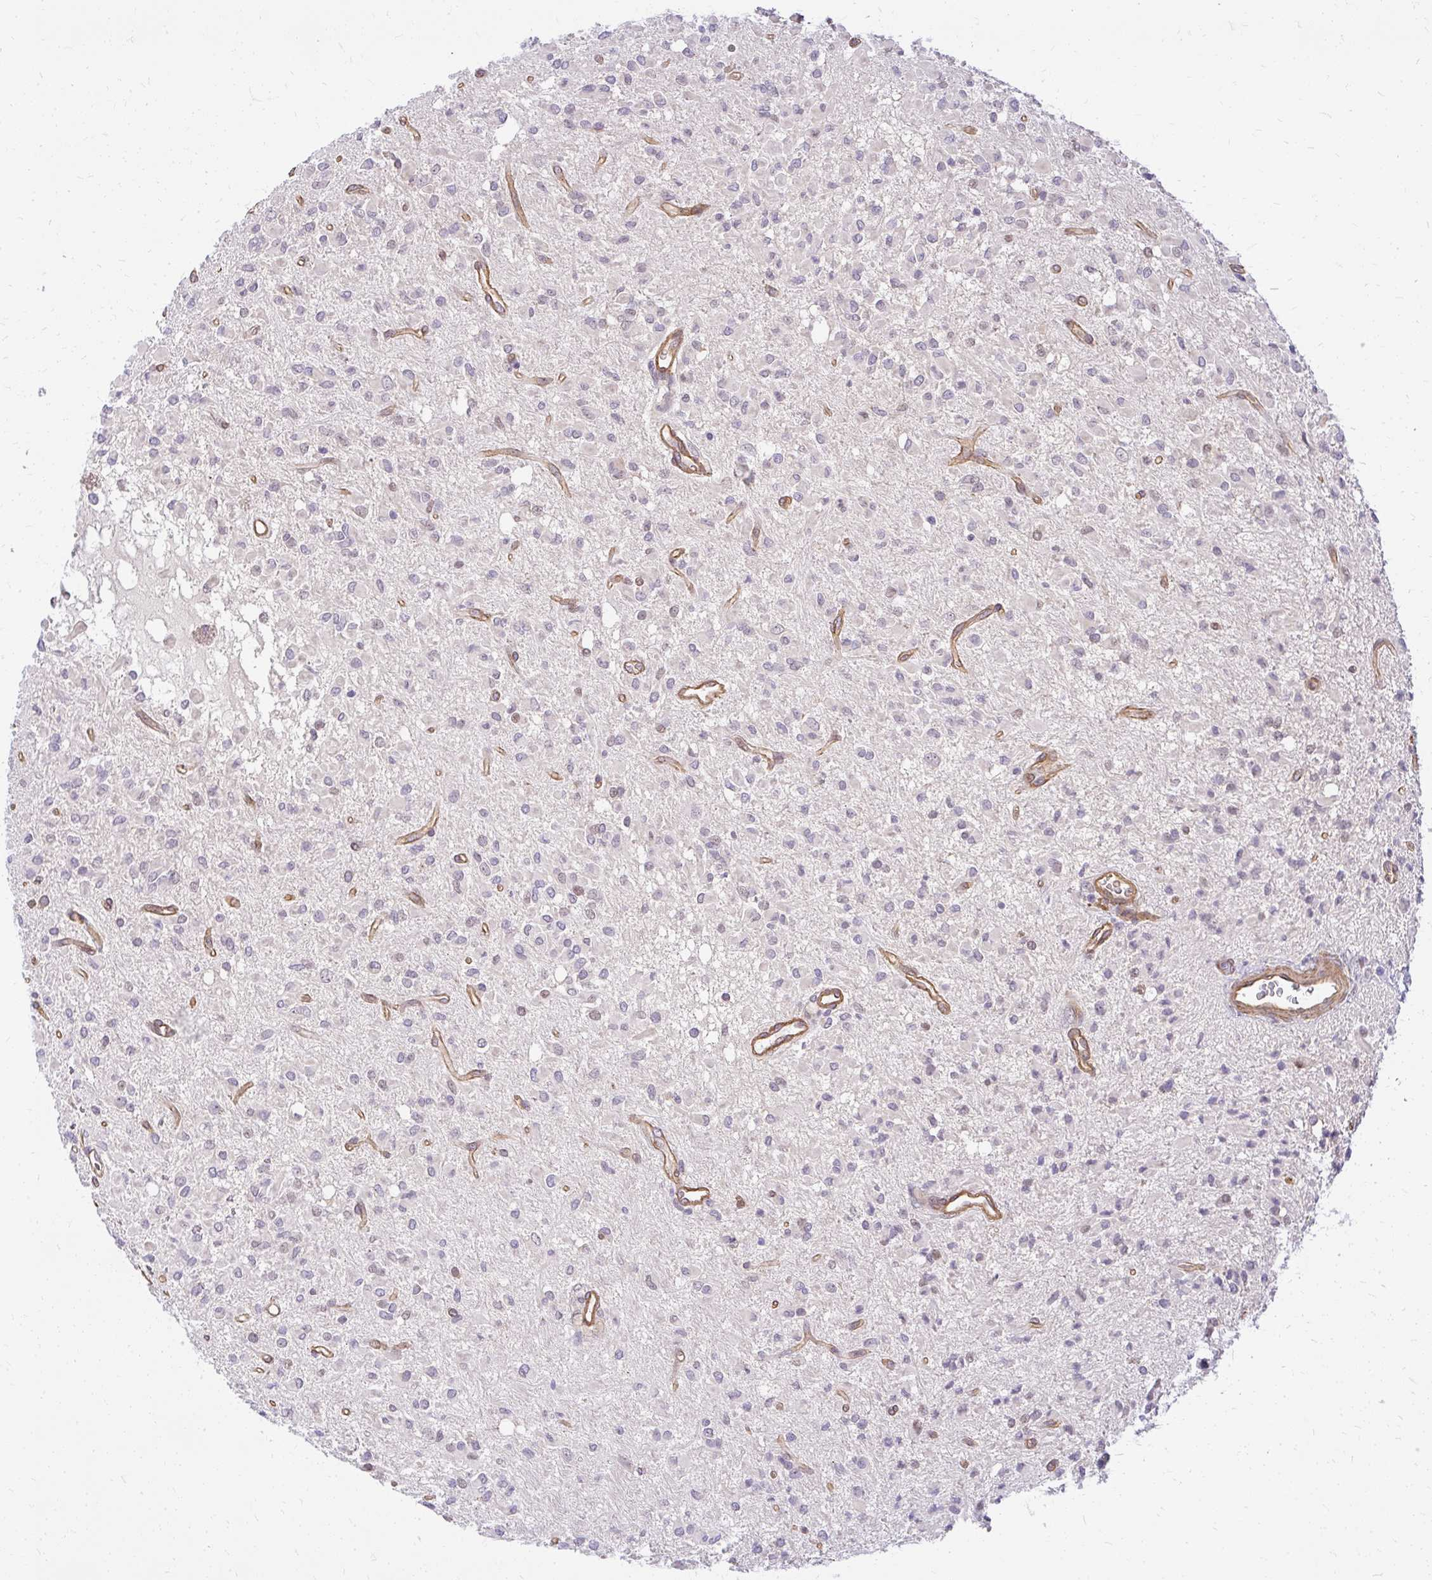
{"staining": {"intensity": "negative", "quantity": "none", "location": "none"}, "tissue": "glioma", "cell_type": "Tumor cells", "image_type": "cancer", "snomed": [{"axis": "morphology", "description": "Glioma, malignant, Low grade"}, {"axis": "topography", "description": "Brain"}], "caption": "A micrograph of human glioma is negative for staining in tumor cells.", "gene": "RSKR", "patient": {"sex": "female", "age": 33}}